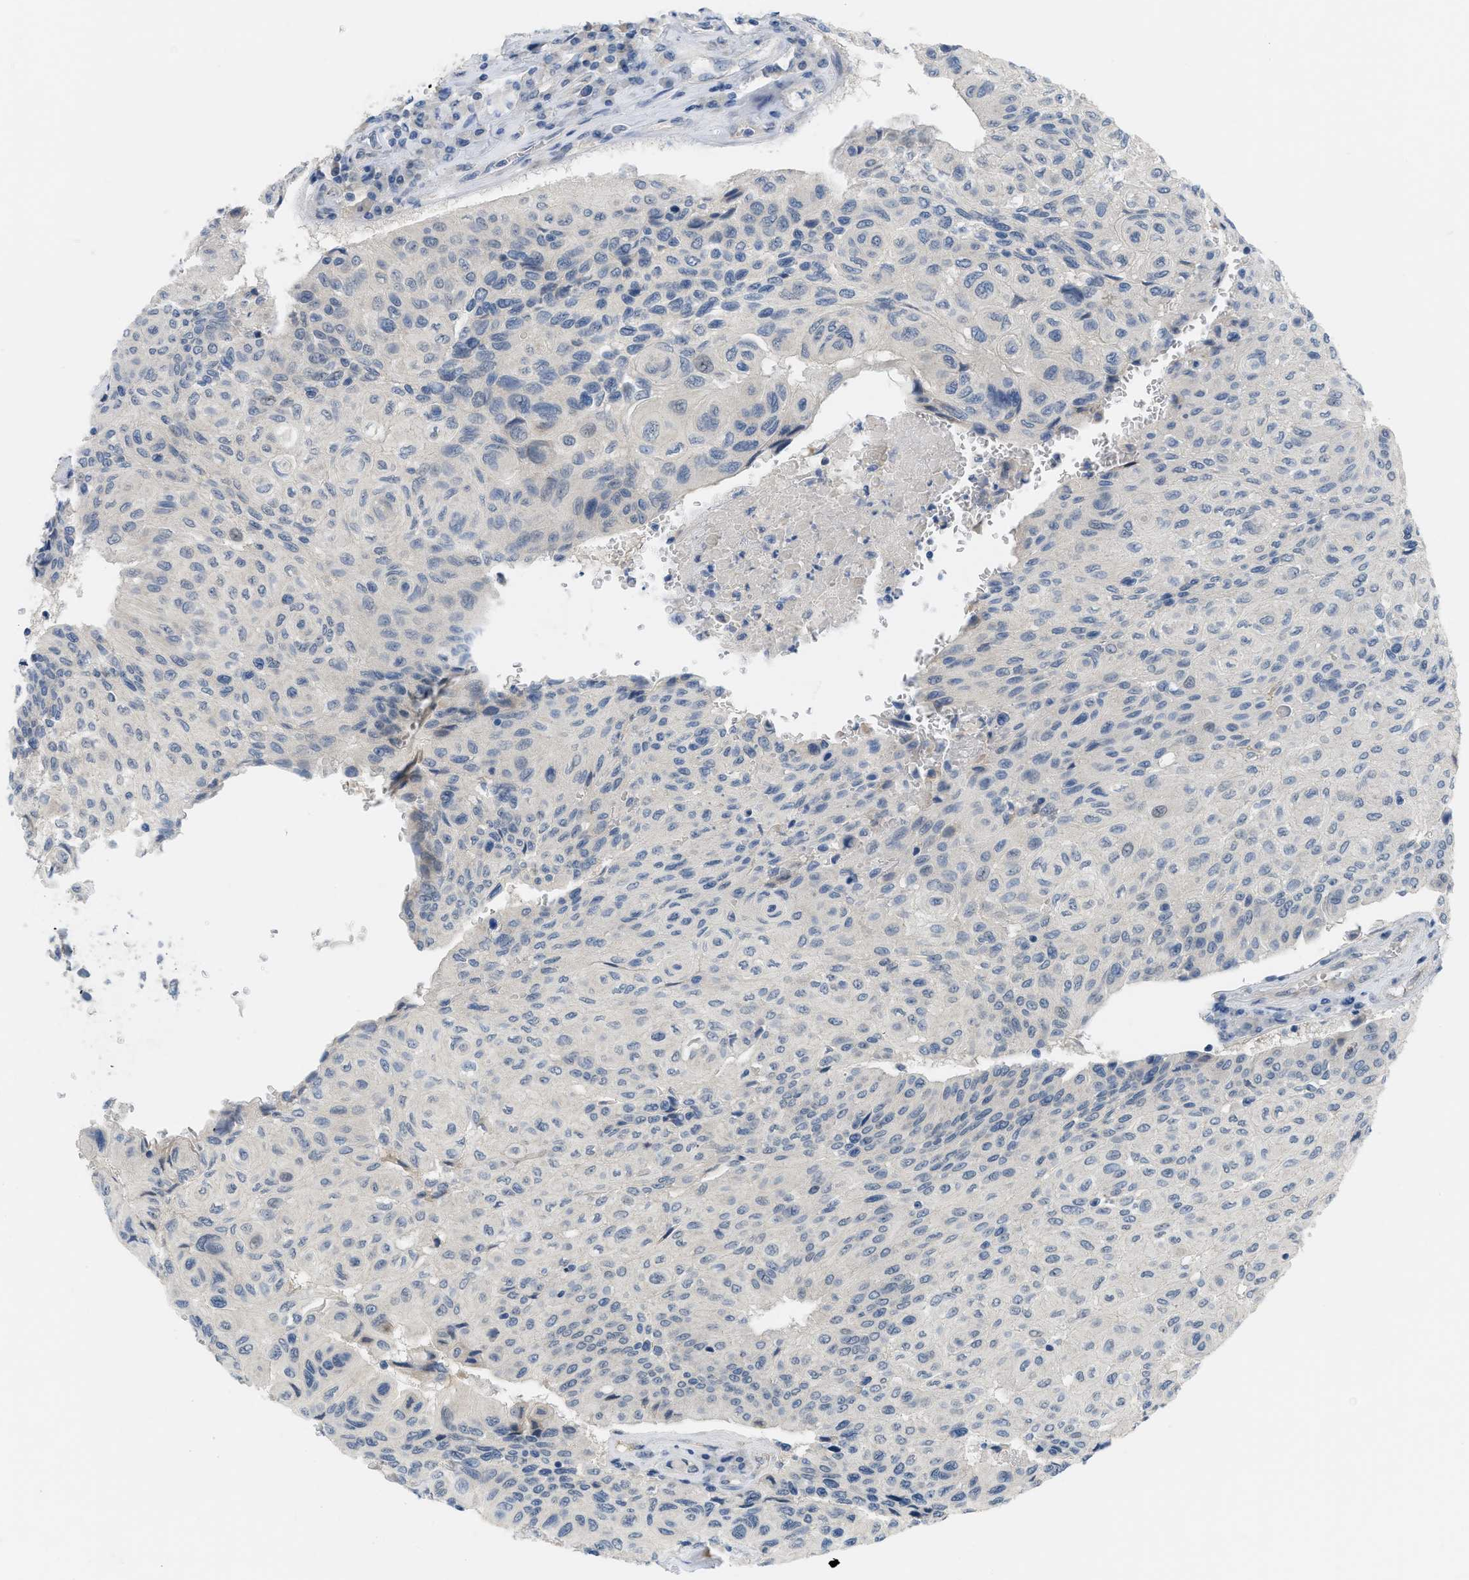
{"staining": {"intensity": "negative", "quantity": "none", "location": "none"}, "tissue": "urothelial cancer", "cell_type": "Tumor cells", "image_type": "cancer", "snomed": [{"axis": "morphology", "description": "Urothelial carcinoma, High grade"}, {"axis": "topography", "description": "Urinary bladder"}], "caption": "A micrograph of urothelial carcinoma (high-grade) stained for a protein reveals no brown staining in tumor cells.", "gene": "TNFAIP1", "patient": {"sex": "male", "age": 66}}